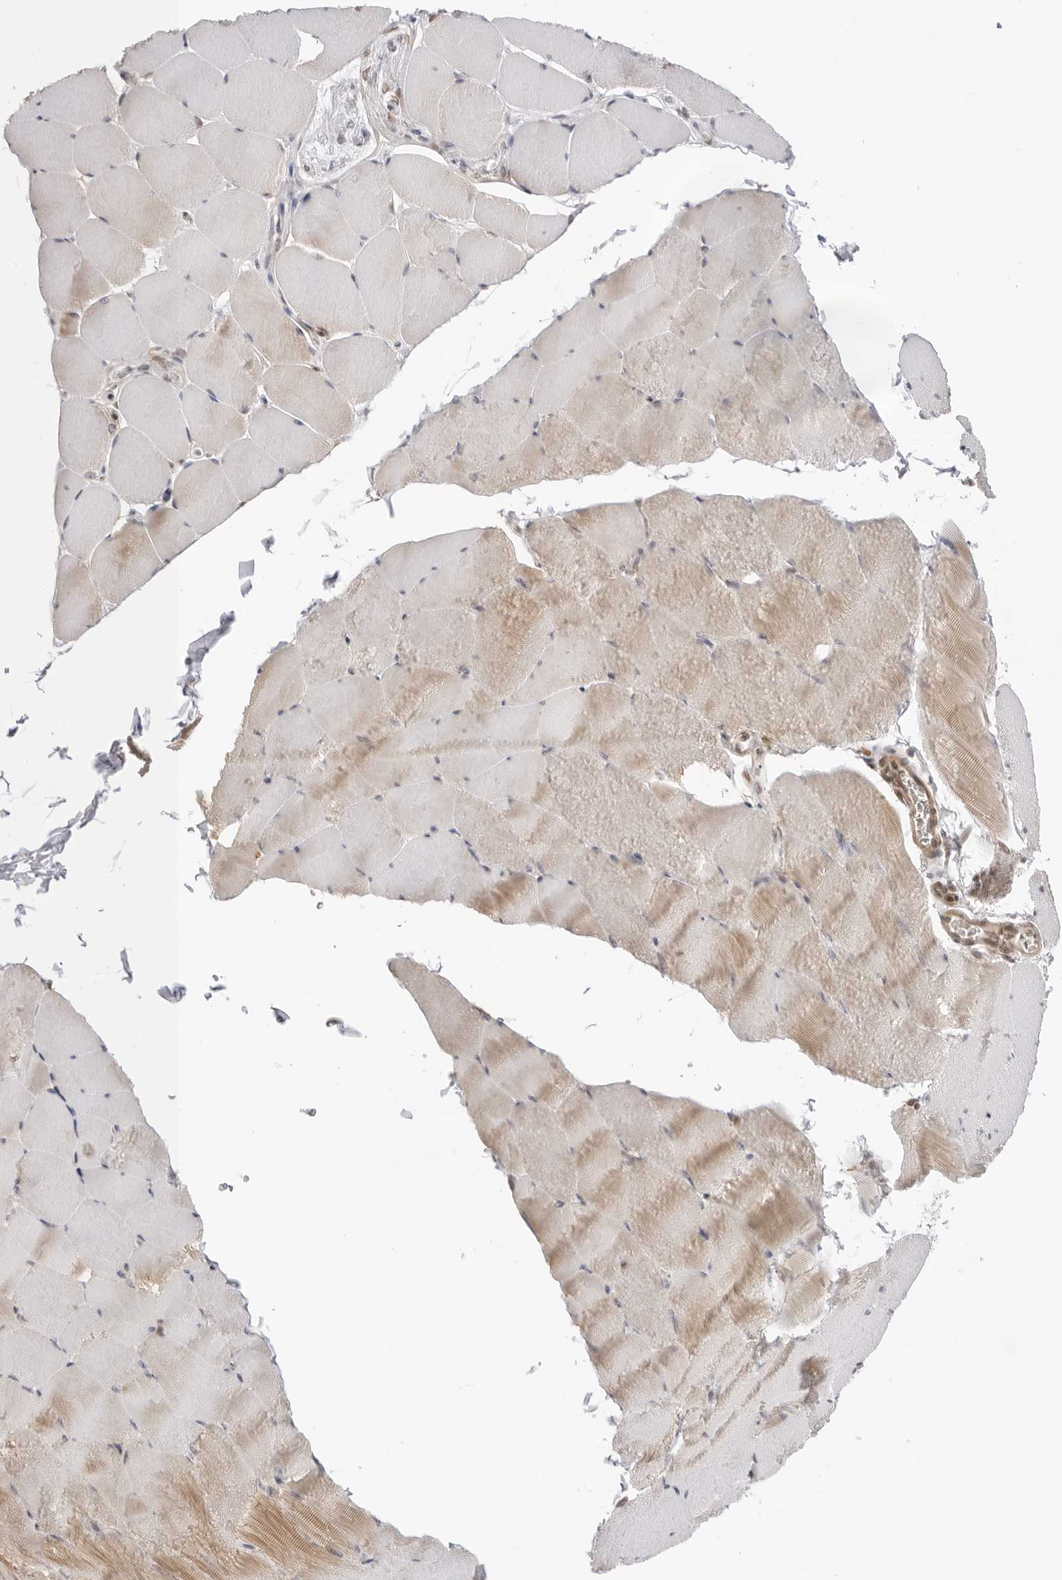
{"staining": {"intensity": "moderate", "quantity": "25%-75%", "location": "cytoplasmic/membranous"}, "tissue": "skeletal muscle", "cell_type": "Myocytes", "image_type": "normal", "snomed": [{"axis": "morphology", "description": "Normal tissue, NOS"}, {"axis": "topography", "description": "Skeletal muscle"}], "caption": "This histopathology image exhibits IHC staining of normal human skeletal muscle, with medium moderate cytoplasmic/membranous positivity in about 25%-75% of myocytes.", "gene": "RNF146", "patient": {"sex": "male", "age": 62}}